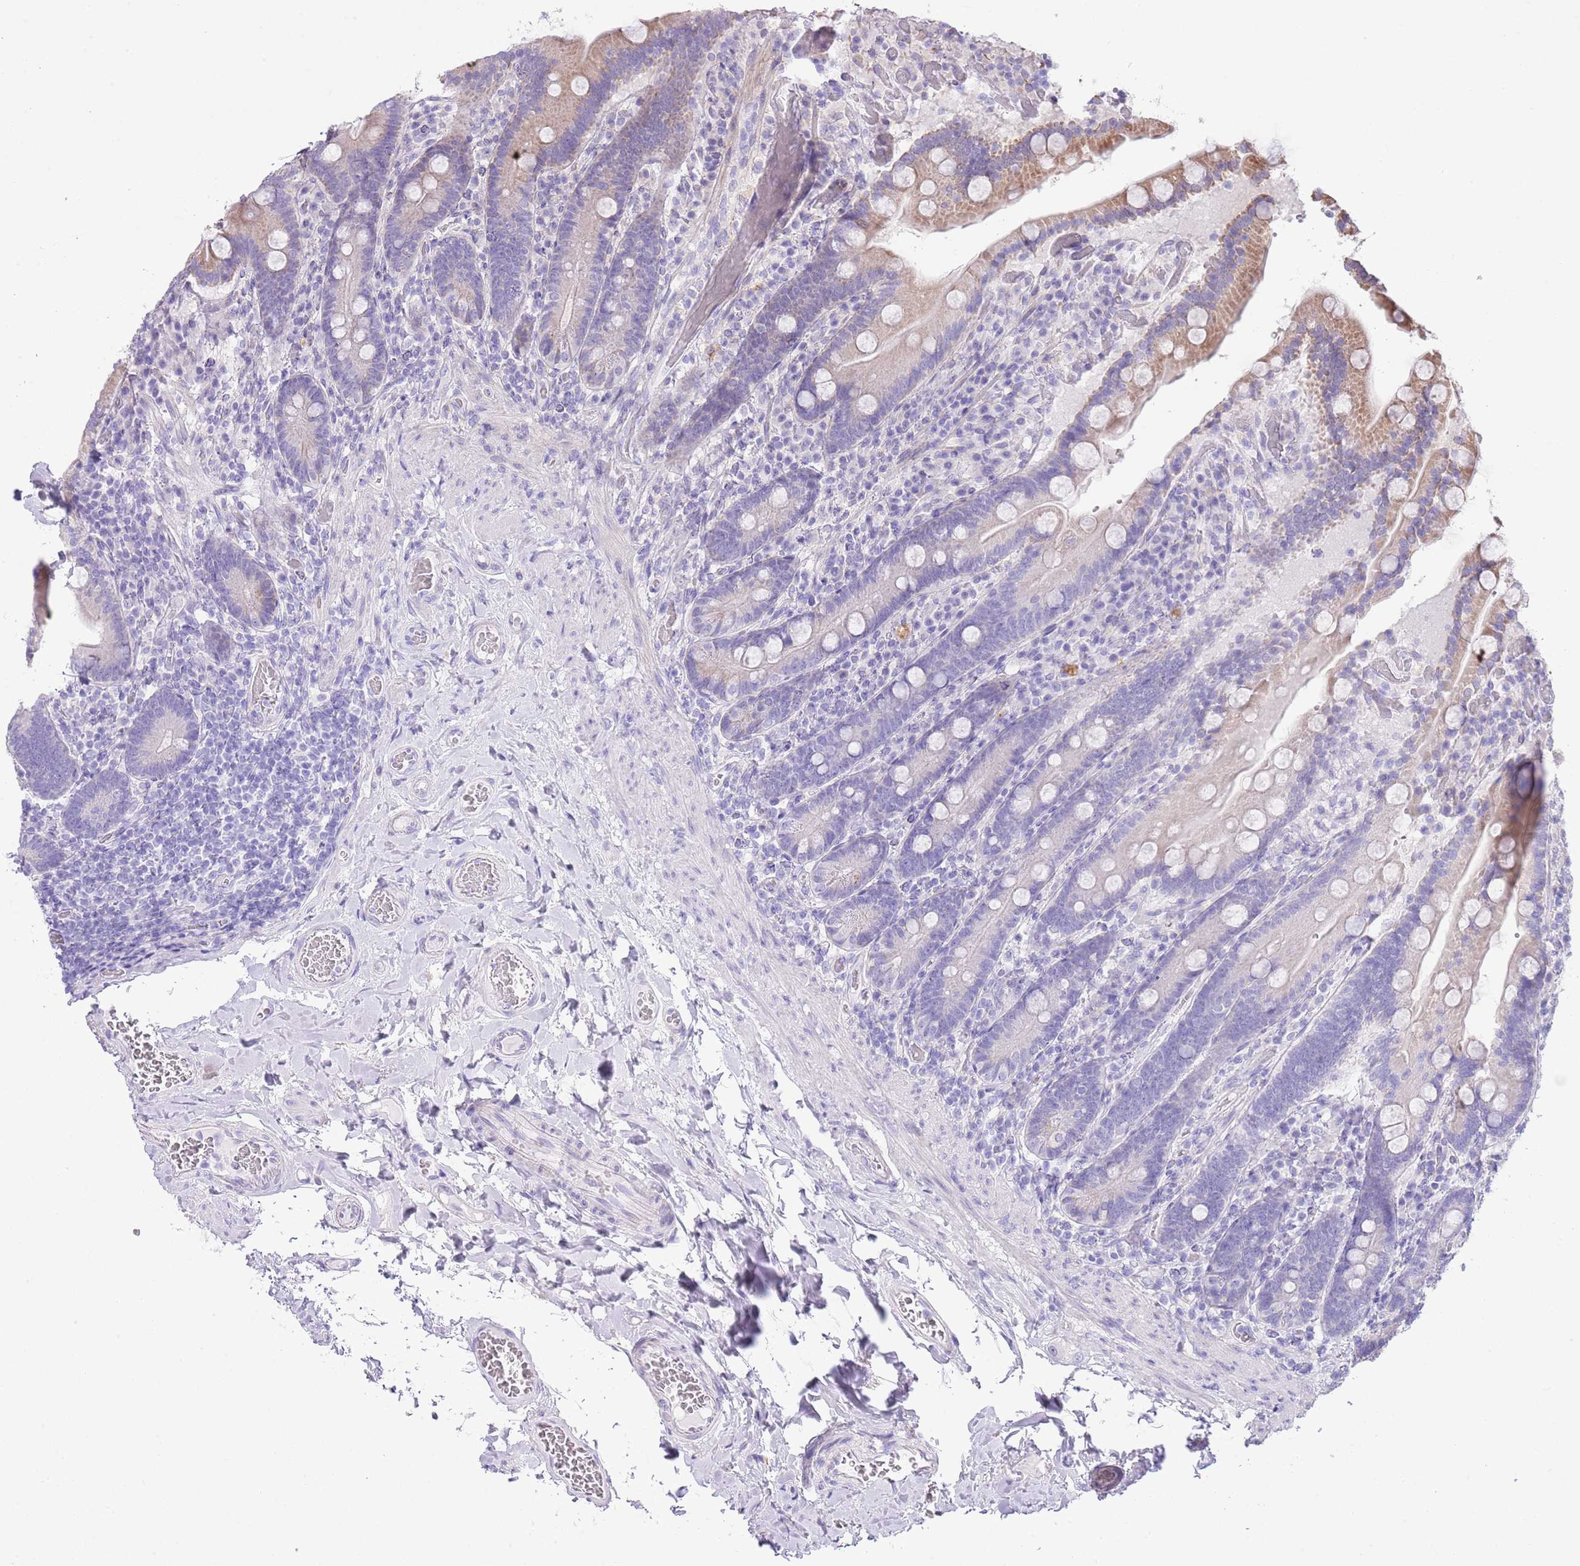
{"staining": {"intensity": "moderate", "quantity": "<25%", "location": "cytoplasmic/membranous"}, "tissue": "duodenum", "cell_type": "Glandular cells", "image_type": "normal", "snomed": [{"axis": "morphology", "description": "Normal tissue, NOS"}, {"axis": "topography", "description": "Duodenum"}], "caption": "DAB (3,3'-diaminobenzidine) immunohistochemical staining of normal human duodenum reveals moderate cytoplasmic/membranous protein expression in approximately <25% of glandular cells.", "gene": "ABHD17C", "patient": {"sex": "female", "age": 62}}